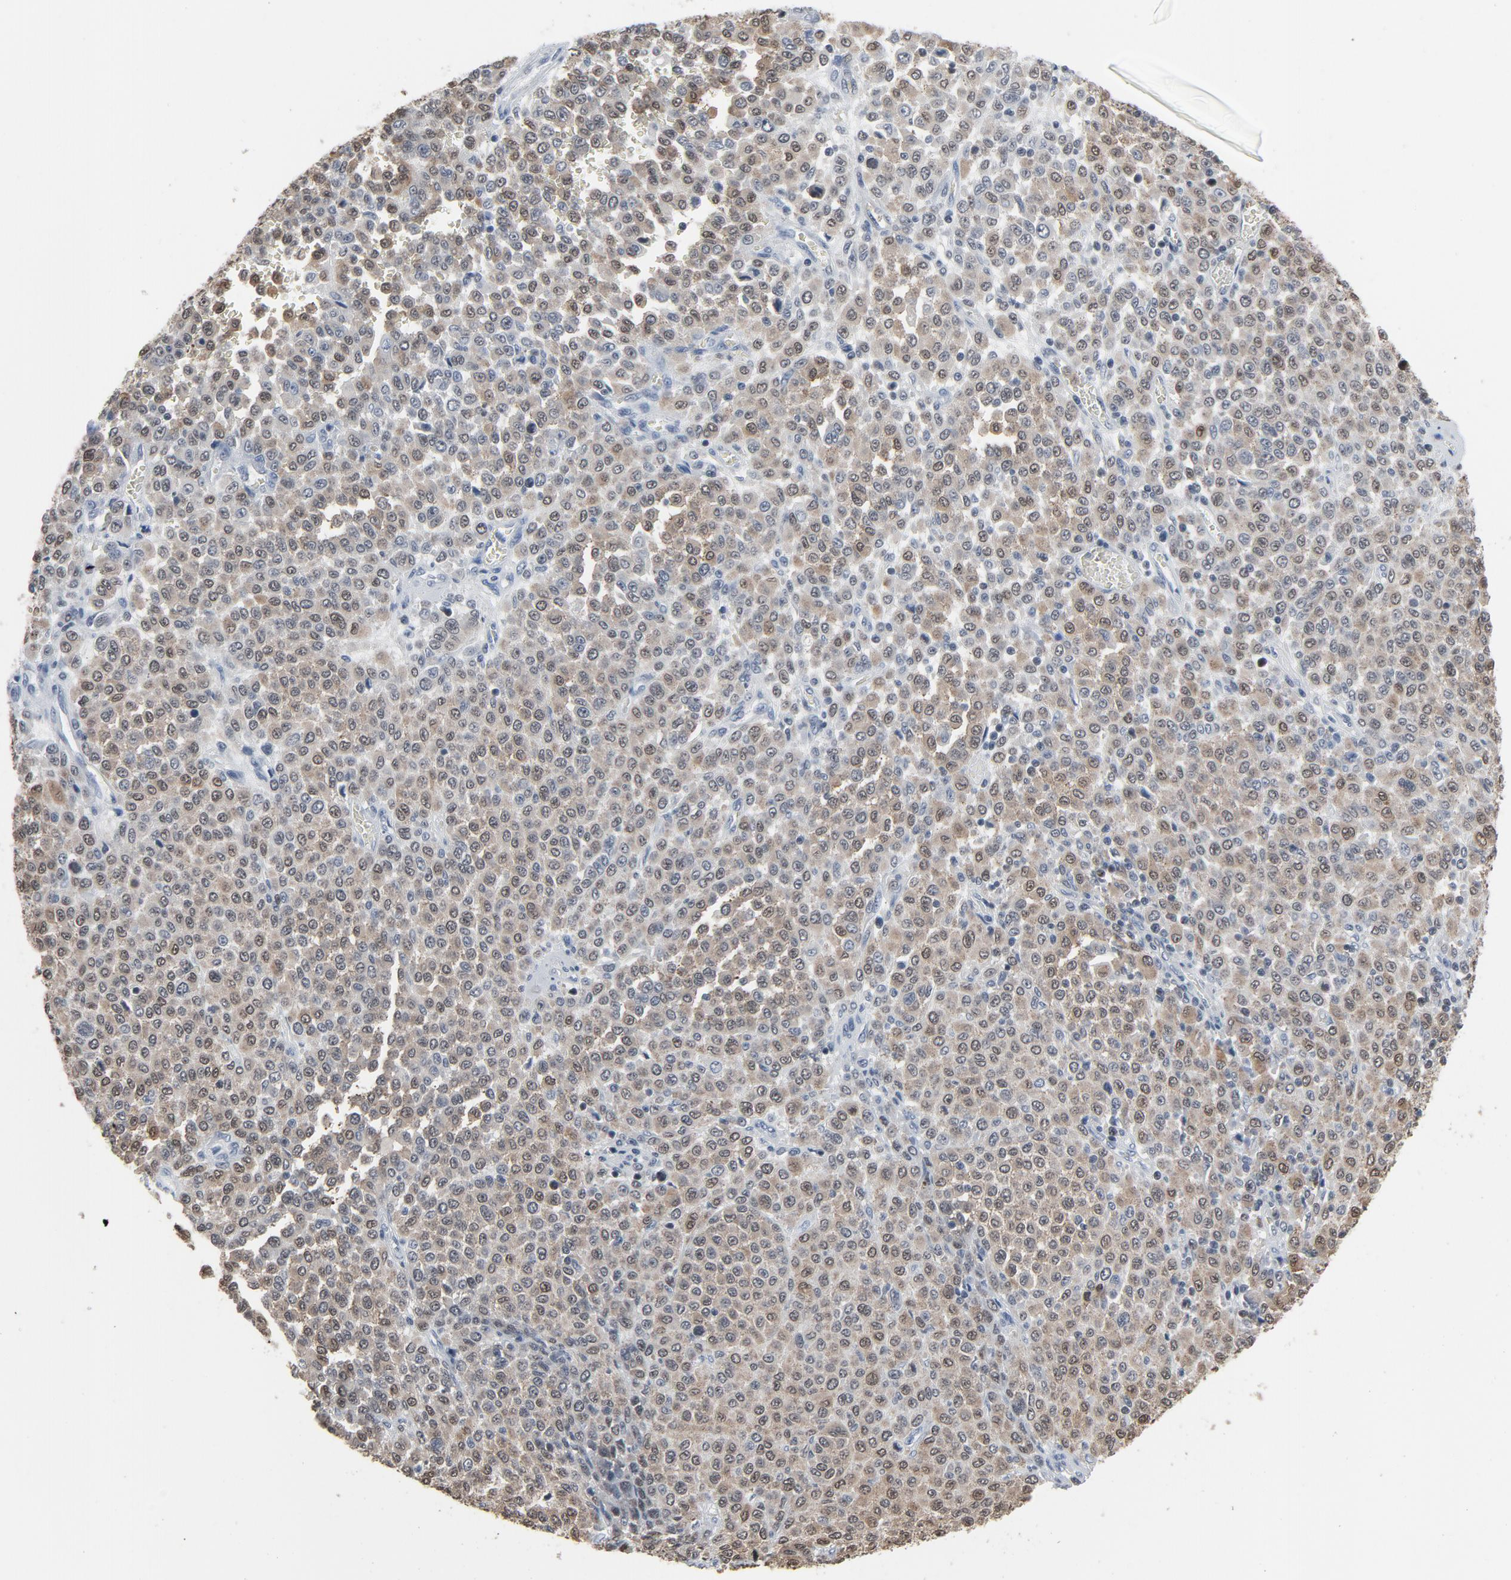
{"staining": {"intensity": "moderate", "quantity": ">75%", "location": "cytoplasmic/membranous"}, "tissue": "melanoma", "cell_type": "Tumor cells", "image_type": "cancer", "snomed": [{"axis": "morphology", "description": "Malignant melanoma, Metastatic site"}, {"axis": "topography", "description": "Pancreas"}], "caption": "Malignant melanoma (metastatic site) tissue shows moderate cytoplasmic/membranous expression in approximately >75% of tumor cells", "gene": "STAT5A", "patient": {"sex": "female", "age": 30}}